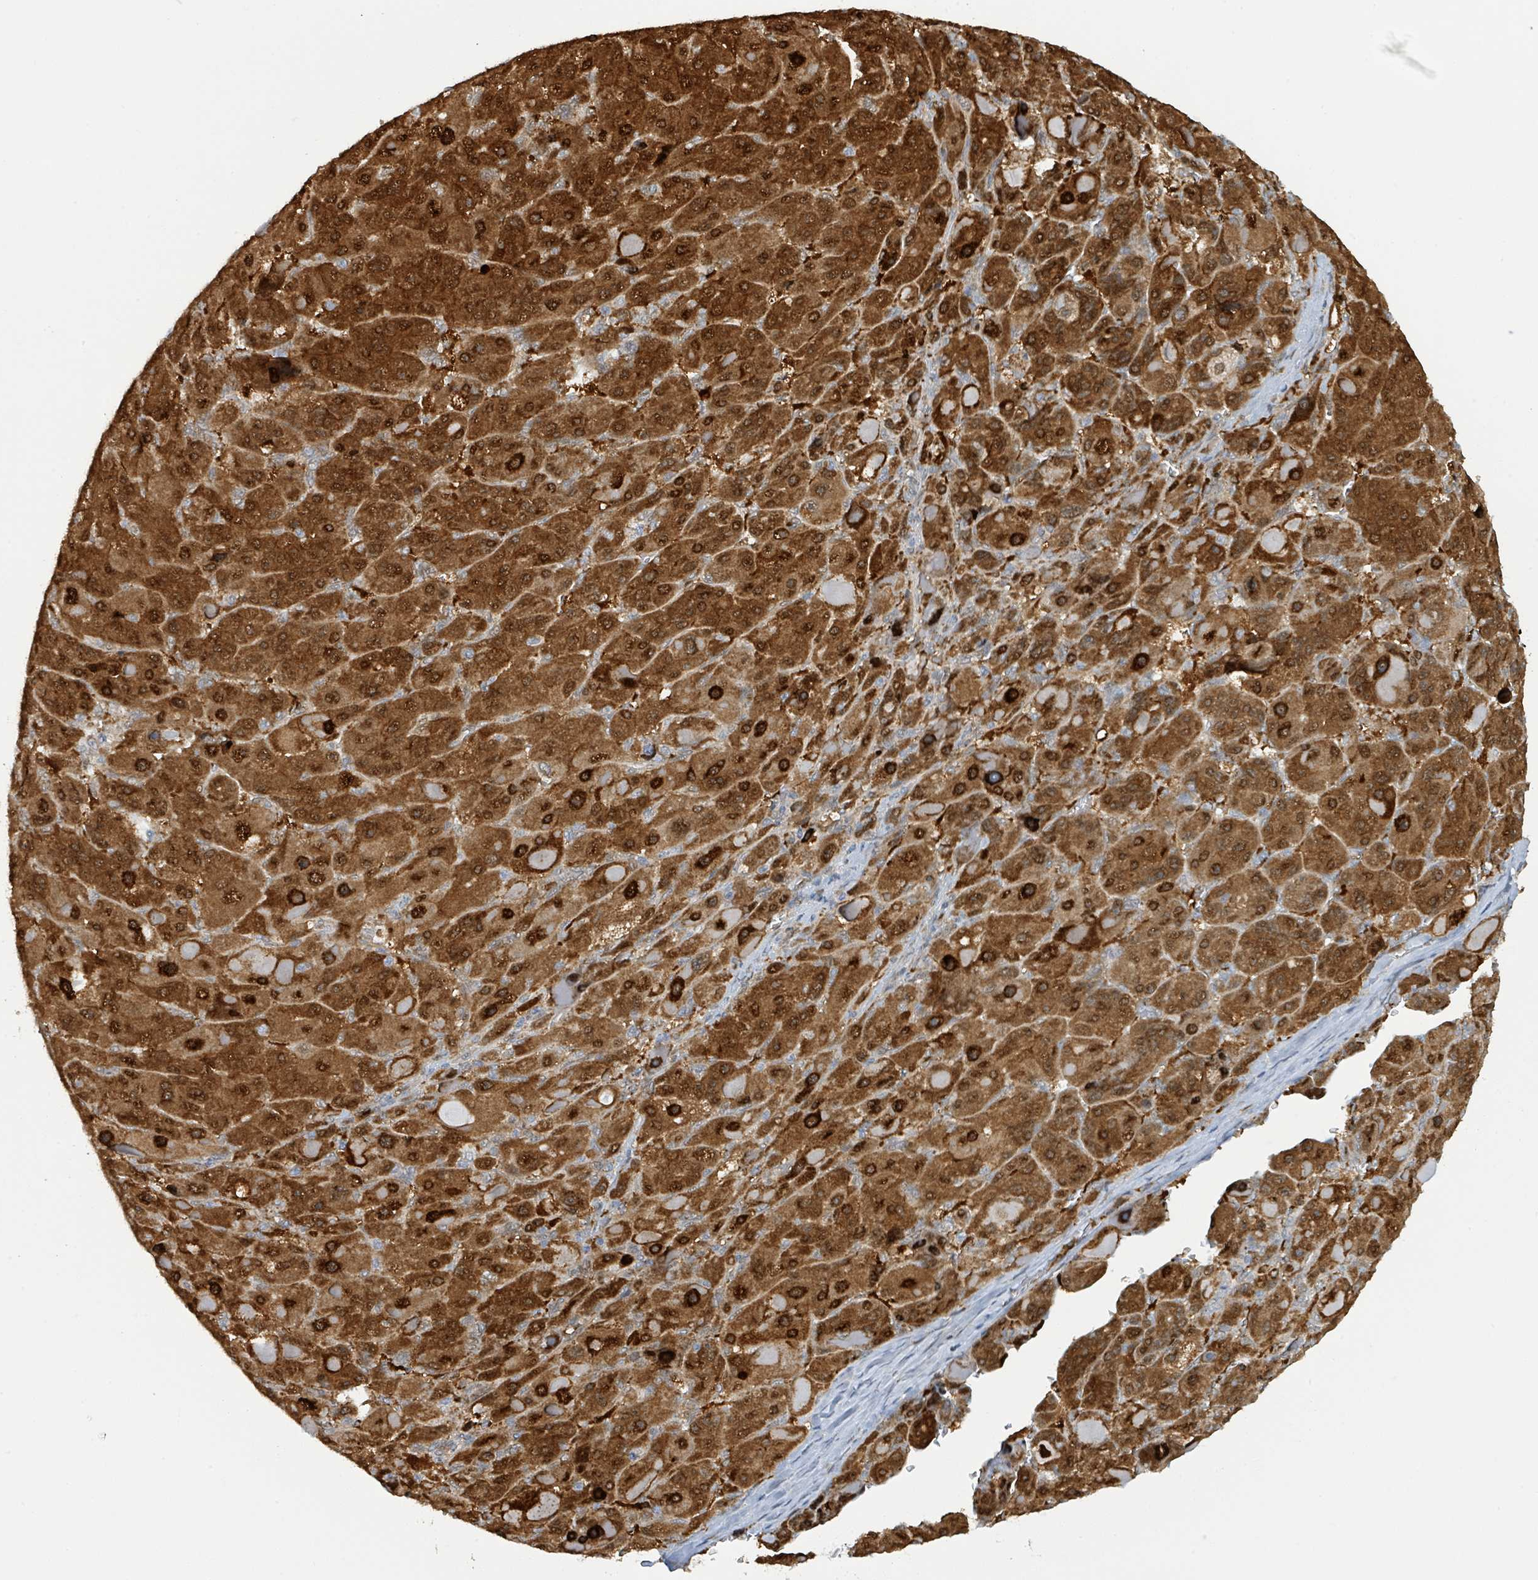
{"staining": {"intensity": "strong", "quantity": ">75%", "location": "cytoplasmic/membranous,nuclear"}, "tissue": "liver cancer", "cell_type": "Tumor cells", "image_type": "cancer", "snomed": [{"axis": "morphology", "description": "Carcinoma, Hepatocellular, NOS"}, {"axis": "topography", "description": "Liver"}], "caption": "Liver cancer (hepatocellular carcinoma) stained with immunohistochemistry (IHC) exhibits strong cytoplasmic/membranous and nuclear positivity in approximately >75% of tumor cells.", "gene": "PSMB7", "patient": {"sex": "male", "age": 76}}